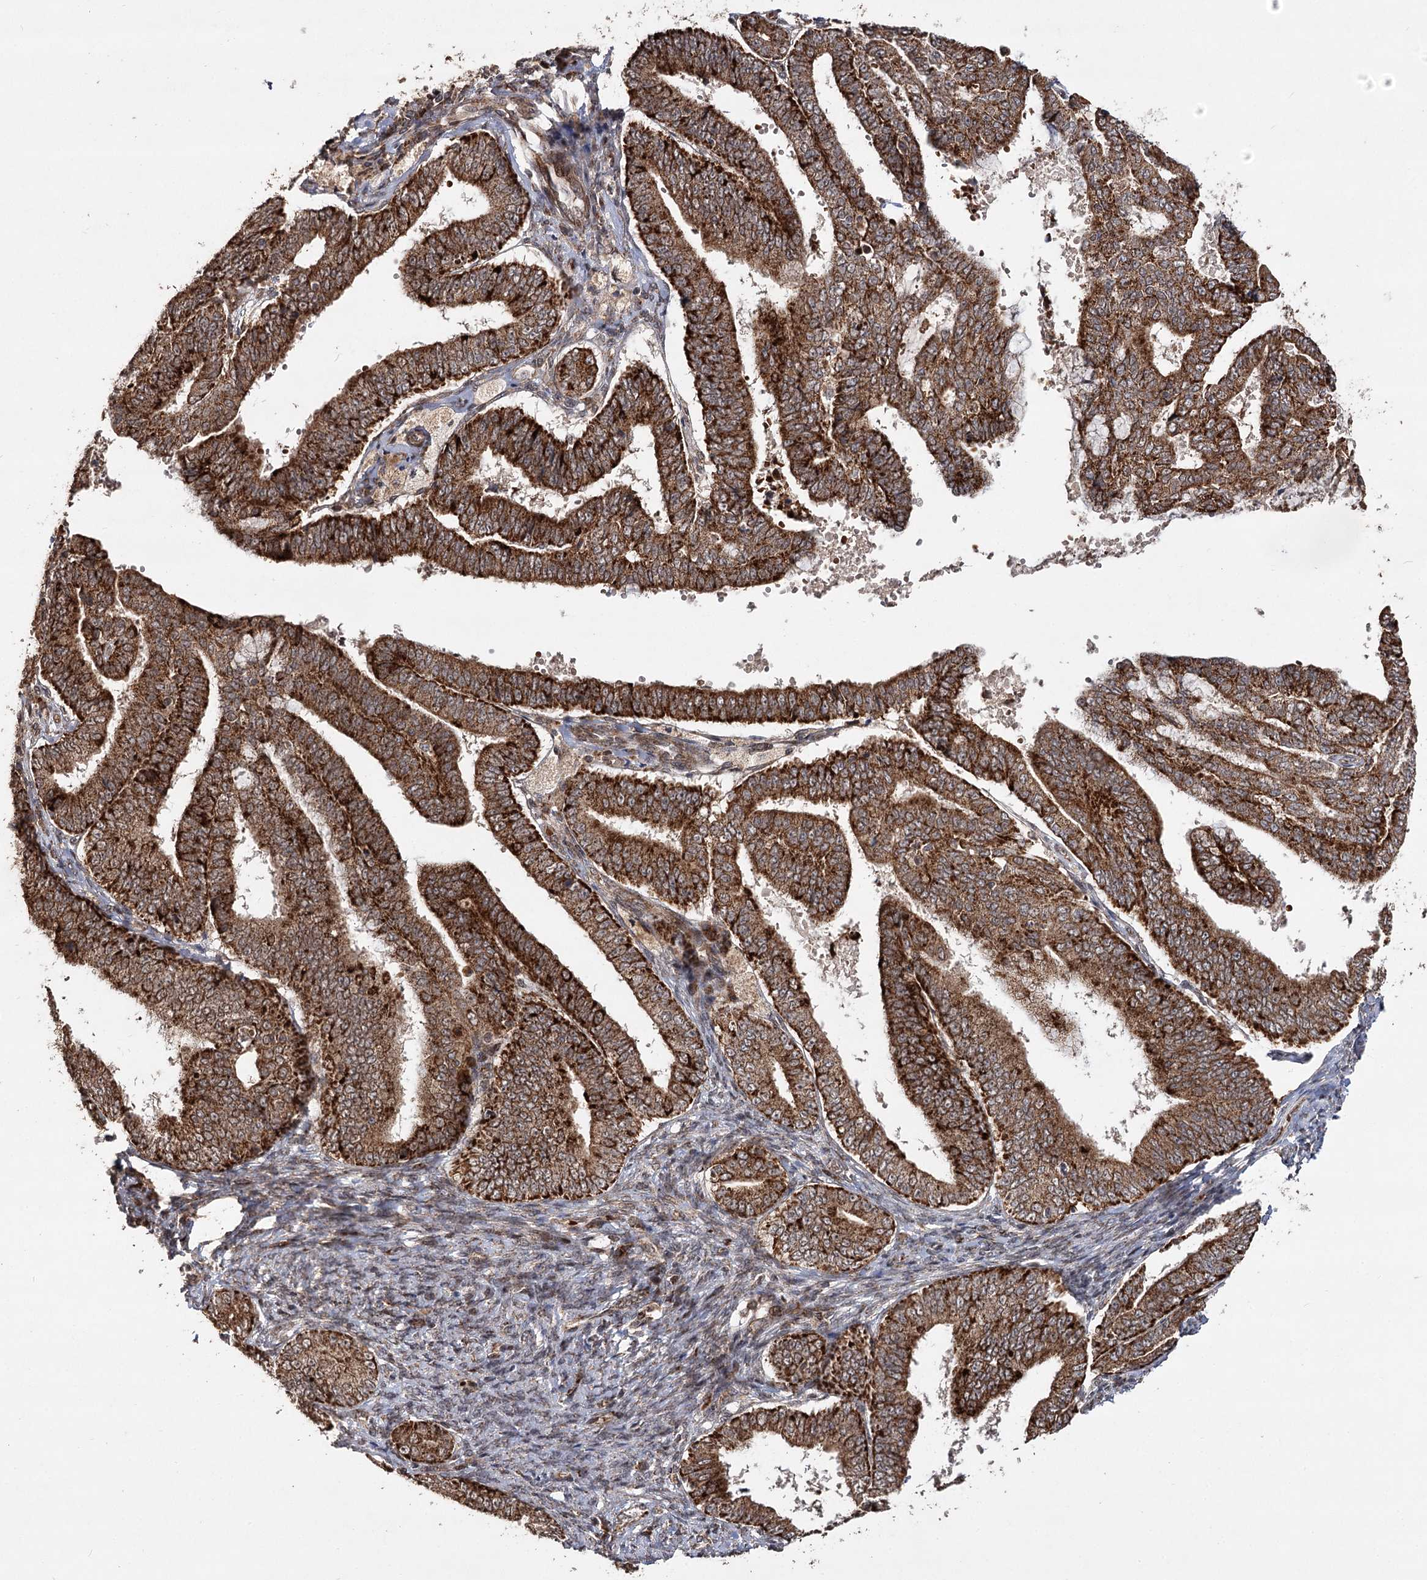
{"staining": {"intensity": "strong", "quantity": ">75%", "location": "cytoplasmic/membranous"}, "tissue": "endometrial cancer", "cell_type": "Tumor cells", "image_type": "cancer", "snomed": [{"axis": "morphology", "description": "Adenocarcinoma, NOS"}, {"axis": "topography", "description": "Endometrium"}], "caption": "Strong cytoplasmic/membranous staining is present in about >75% of tumor cells in endometrial adenocarcinoma.", "gene": "ZNRF3", "patient": {"sex": "female", "age": 63}}